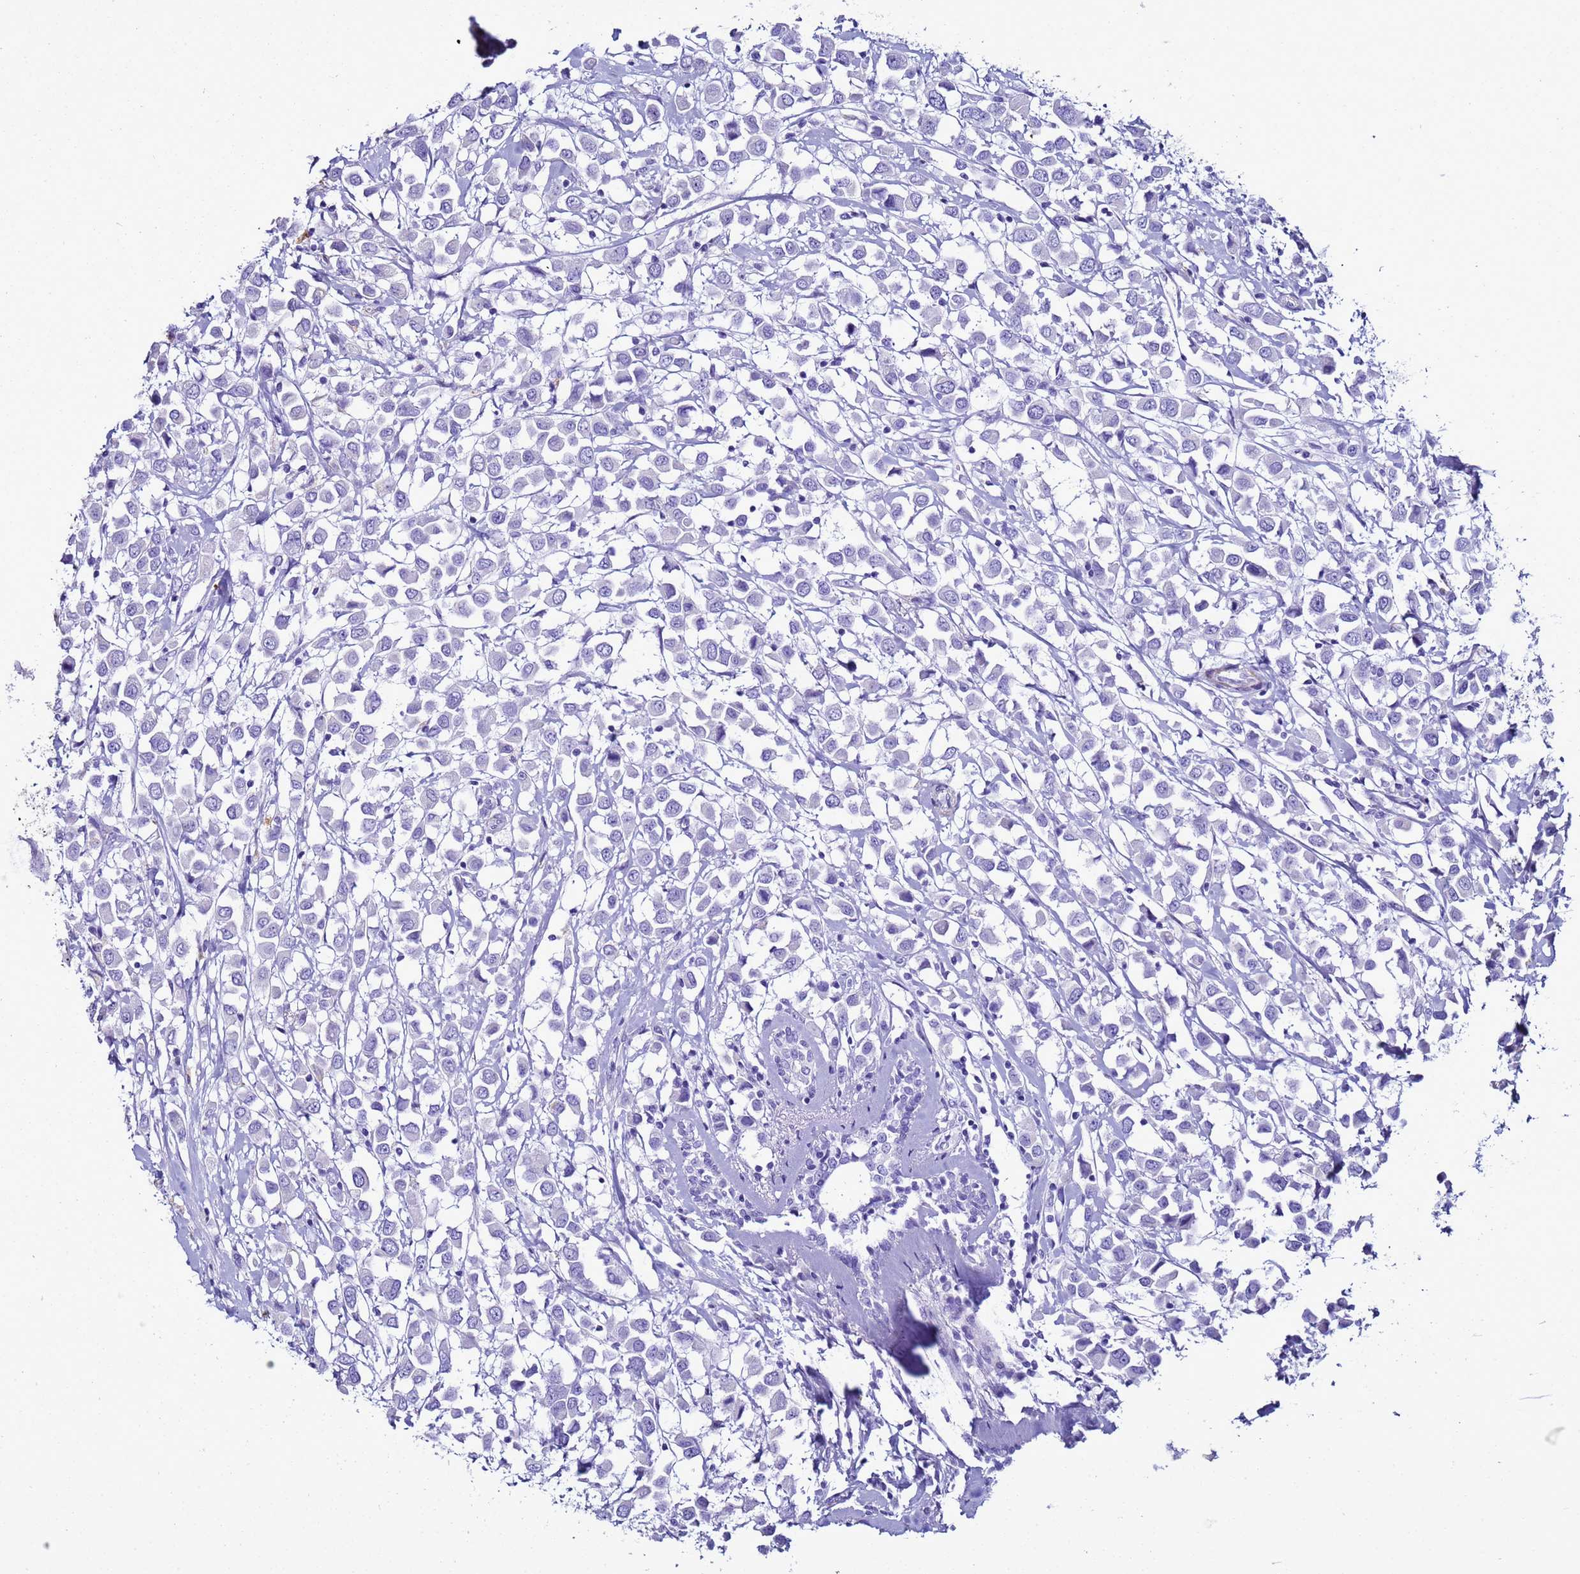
{"staining": {"intensity": "negative", "quantity": "none", "location": "none"}, "tissue": "breast cancer", "cell_type": "Tumor cells", "image_type": "cancer", "snomed": [{"axis": "morphology", "description": "Duct carcinoma"}, {"axis": "topography", "description": "Breast"}], "caption": "Tumor cells are negative for protein expression in human breast infiltrating ductal carcinoma. (DAB (3,3'-diaminobenzidine) IHC with hematoxylin counter stain).", "gene": "LCMT1", "patient": {"sex": "female", "age": 61}}